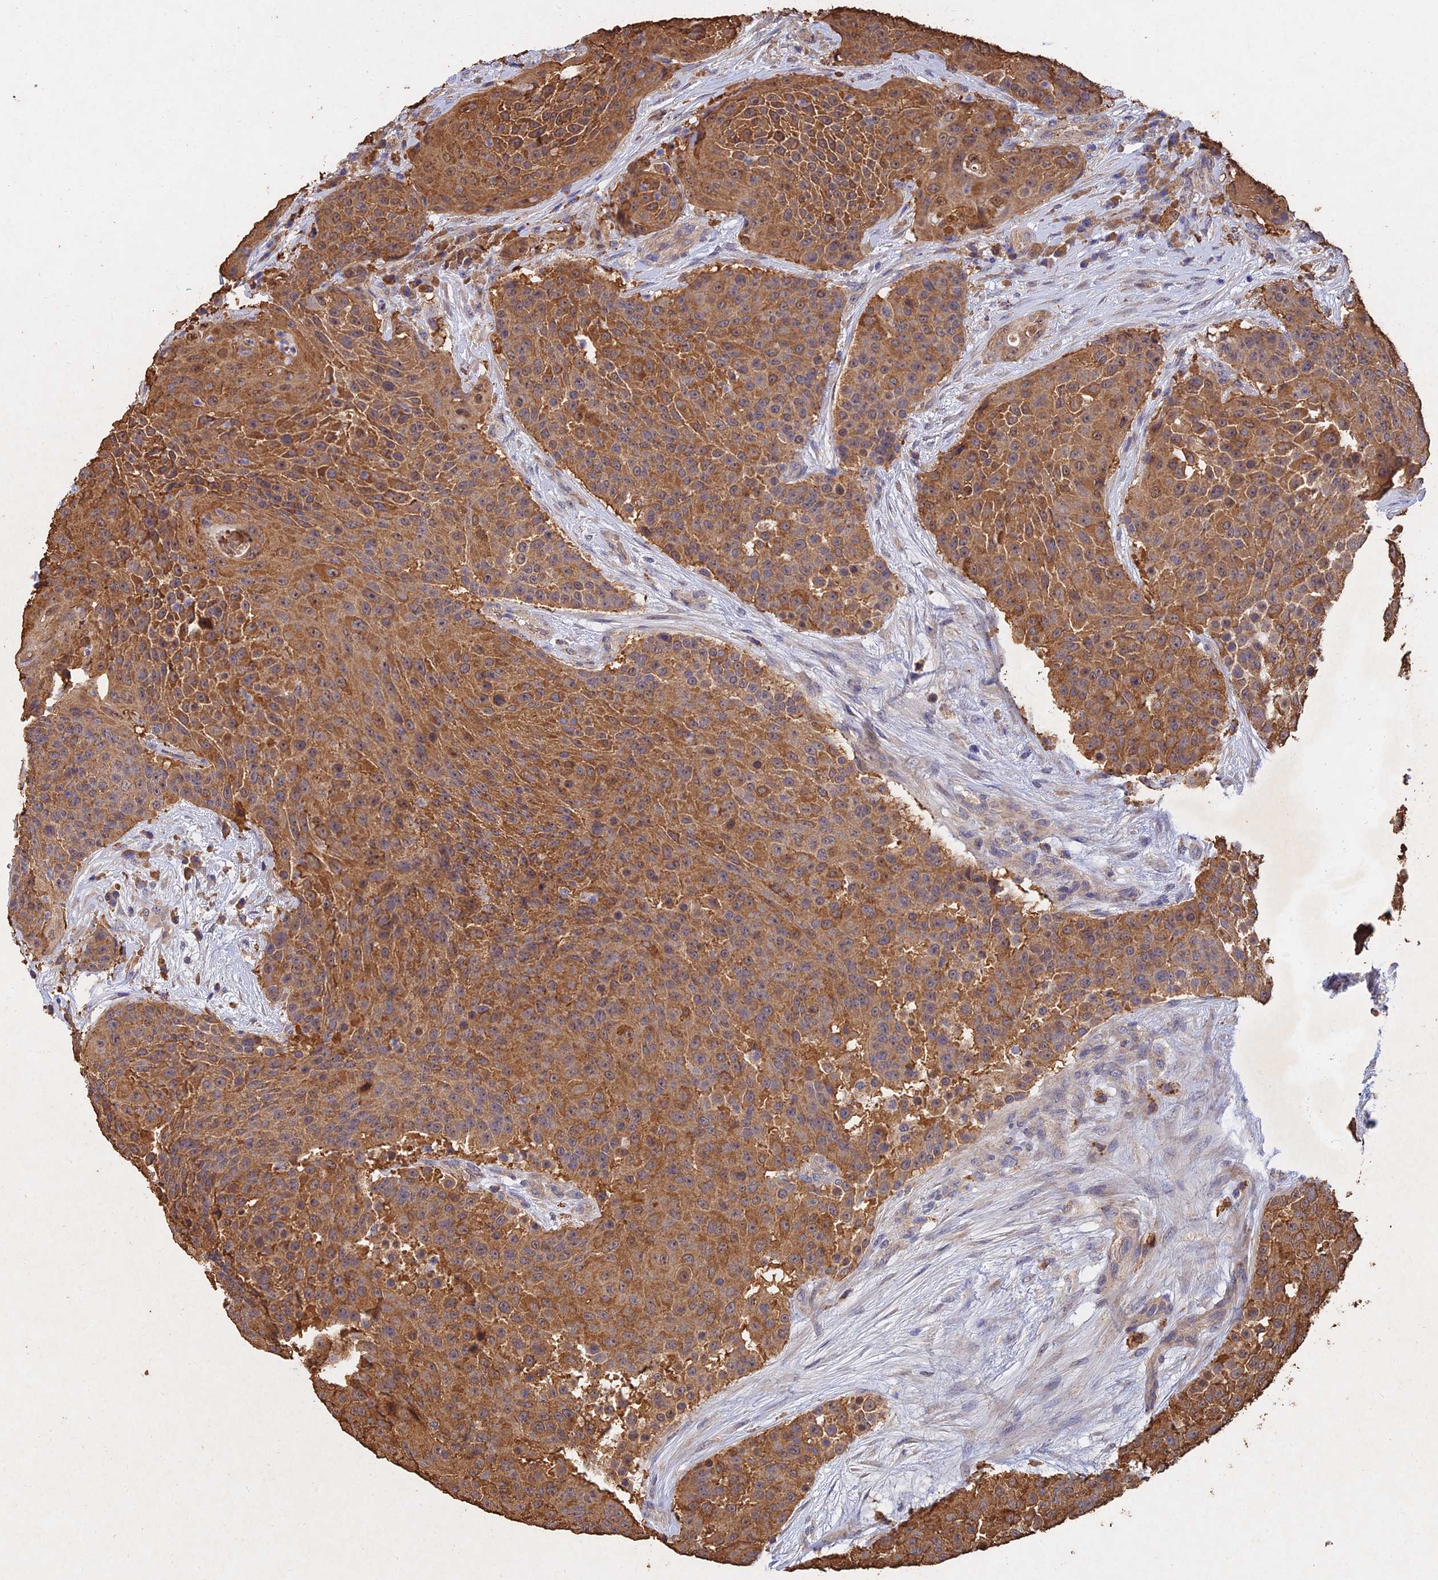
{"staining": {"intensity": "moderate", "quantity": ">75%", "location": "cytoplasmic/membranous"}, "tissue": "urothelial cancer", "cell_type": "Tumor cells", "image_type": "cancer", "snomed": [{"axis": "morphology", "description": "Urothelial carcinoma, High grade"}, {"axis": "topography", "description": "Urinary bladder"}], "caption": "About >75% of tumor cells in human urothelial carcinoma (high-grade) demonstrate moderate cytoplasmic/membranous protein staining as visualized by brown immunohistochemical staining.", "gene": "SLC38A11", "patient": {"sex": "female", "age": 63}}